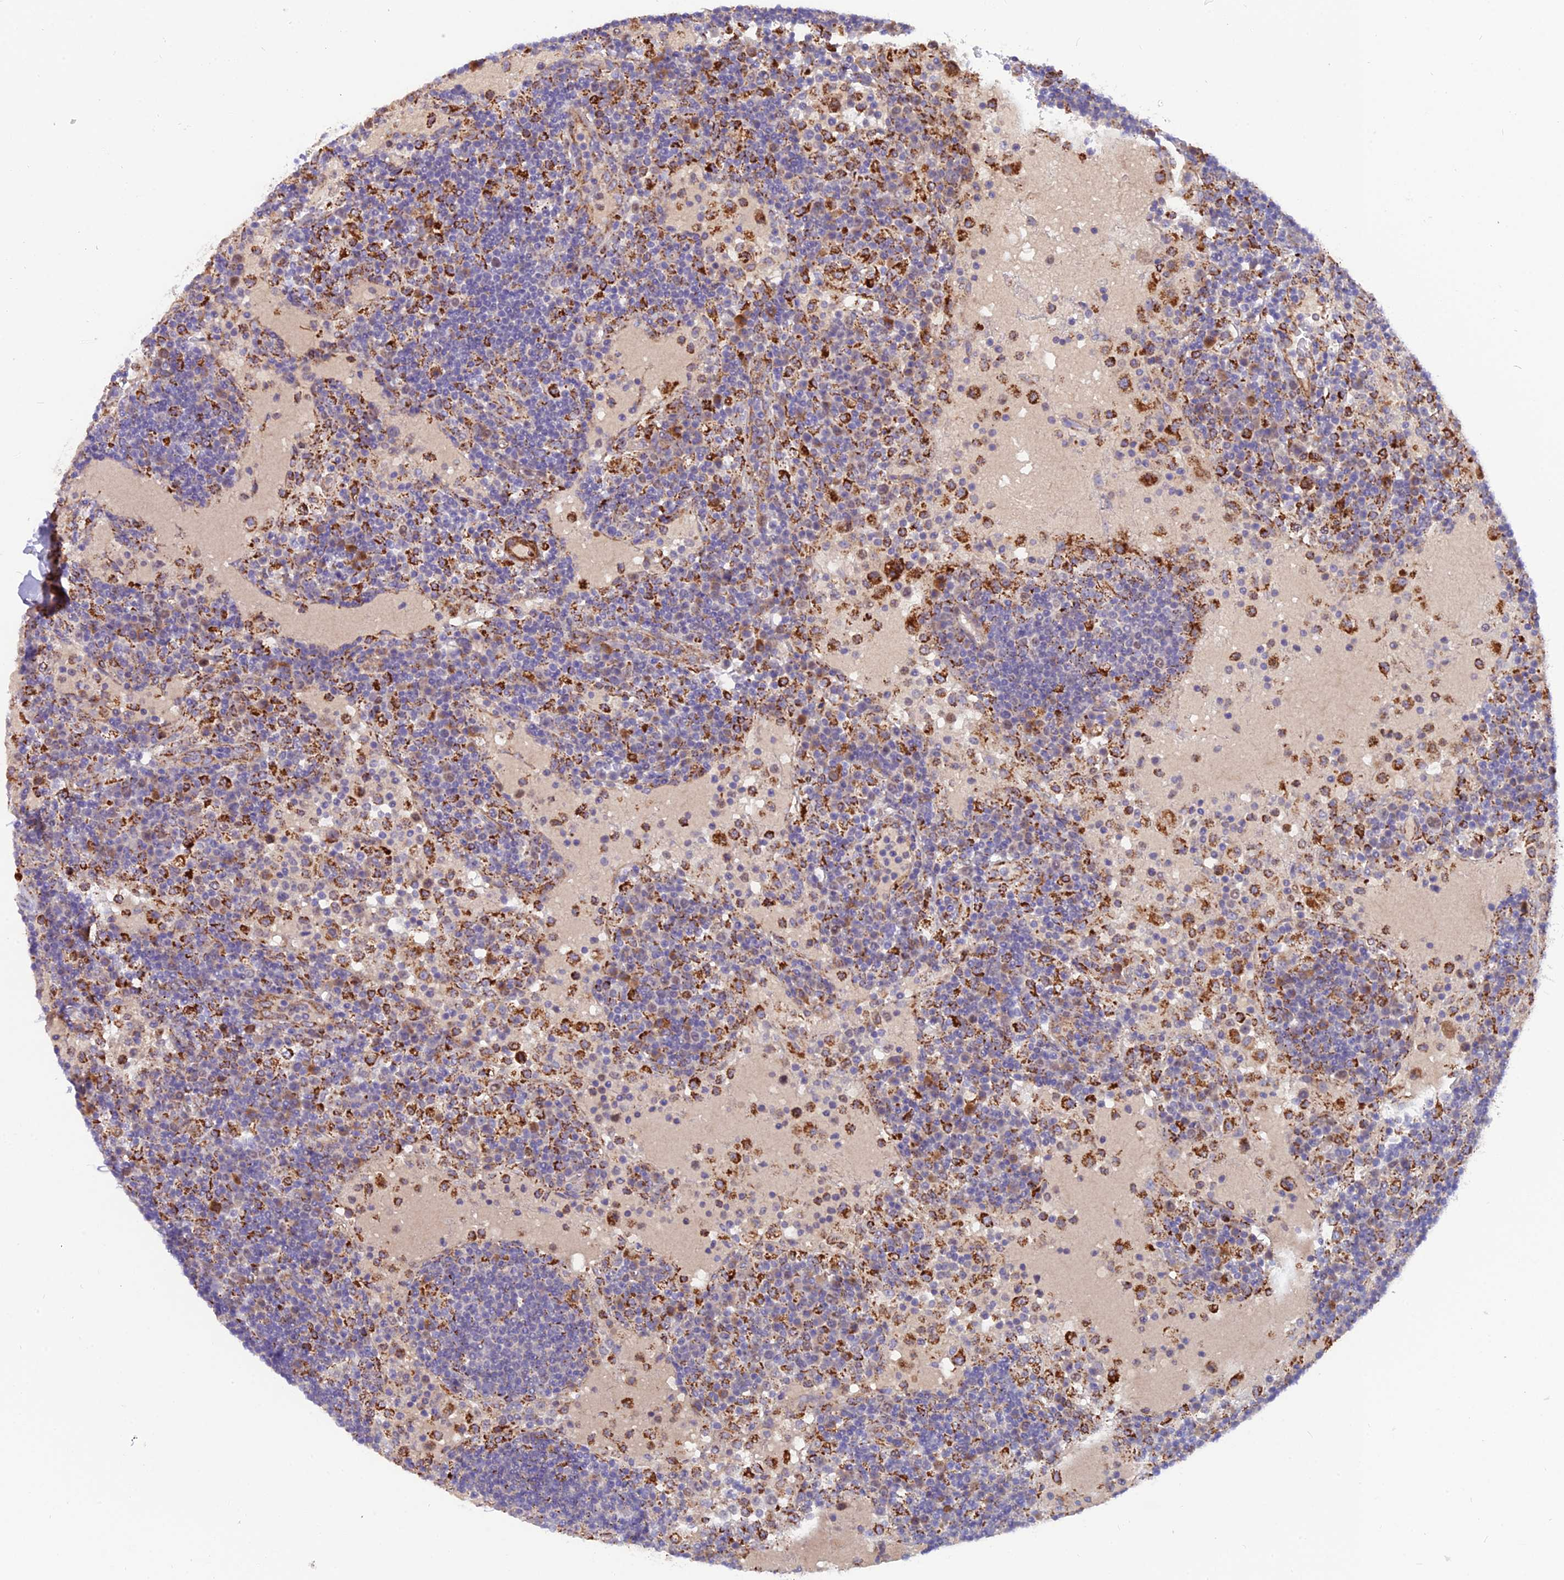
{"staining": {"intensity": "negative", "quantity": "none", "location": "none"}, "tissue": "lymph node", "cell_type": "Germinal center cells", "image_type": "normal", "snomed": [{"axis": "morphology", "description": "Normal tissue, NOS"}, {"axis": "topography", "description": "Lymph node"}], "caption": "Lymph node was stained to show a protein in brown. There is no significant expression in germinal center cells. (DAB (3,3'-diaminobenzidine) immunohistochemistry visualized using brightfield microscopy, high magnification).", "gene": "TIGD6", "patient": {"sex": "female", "age": 53}}